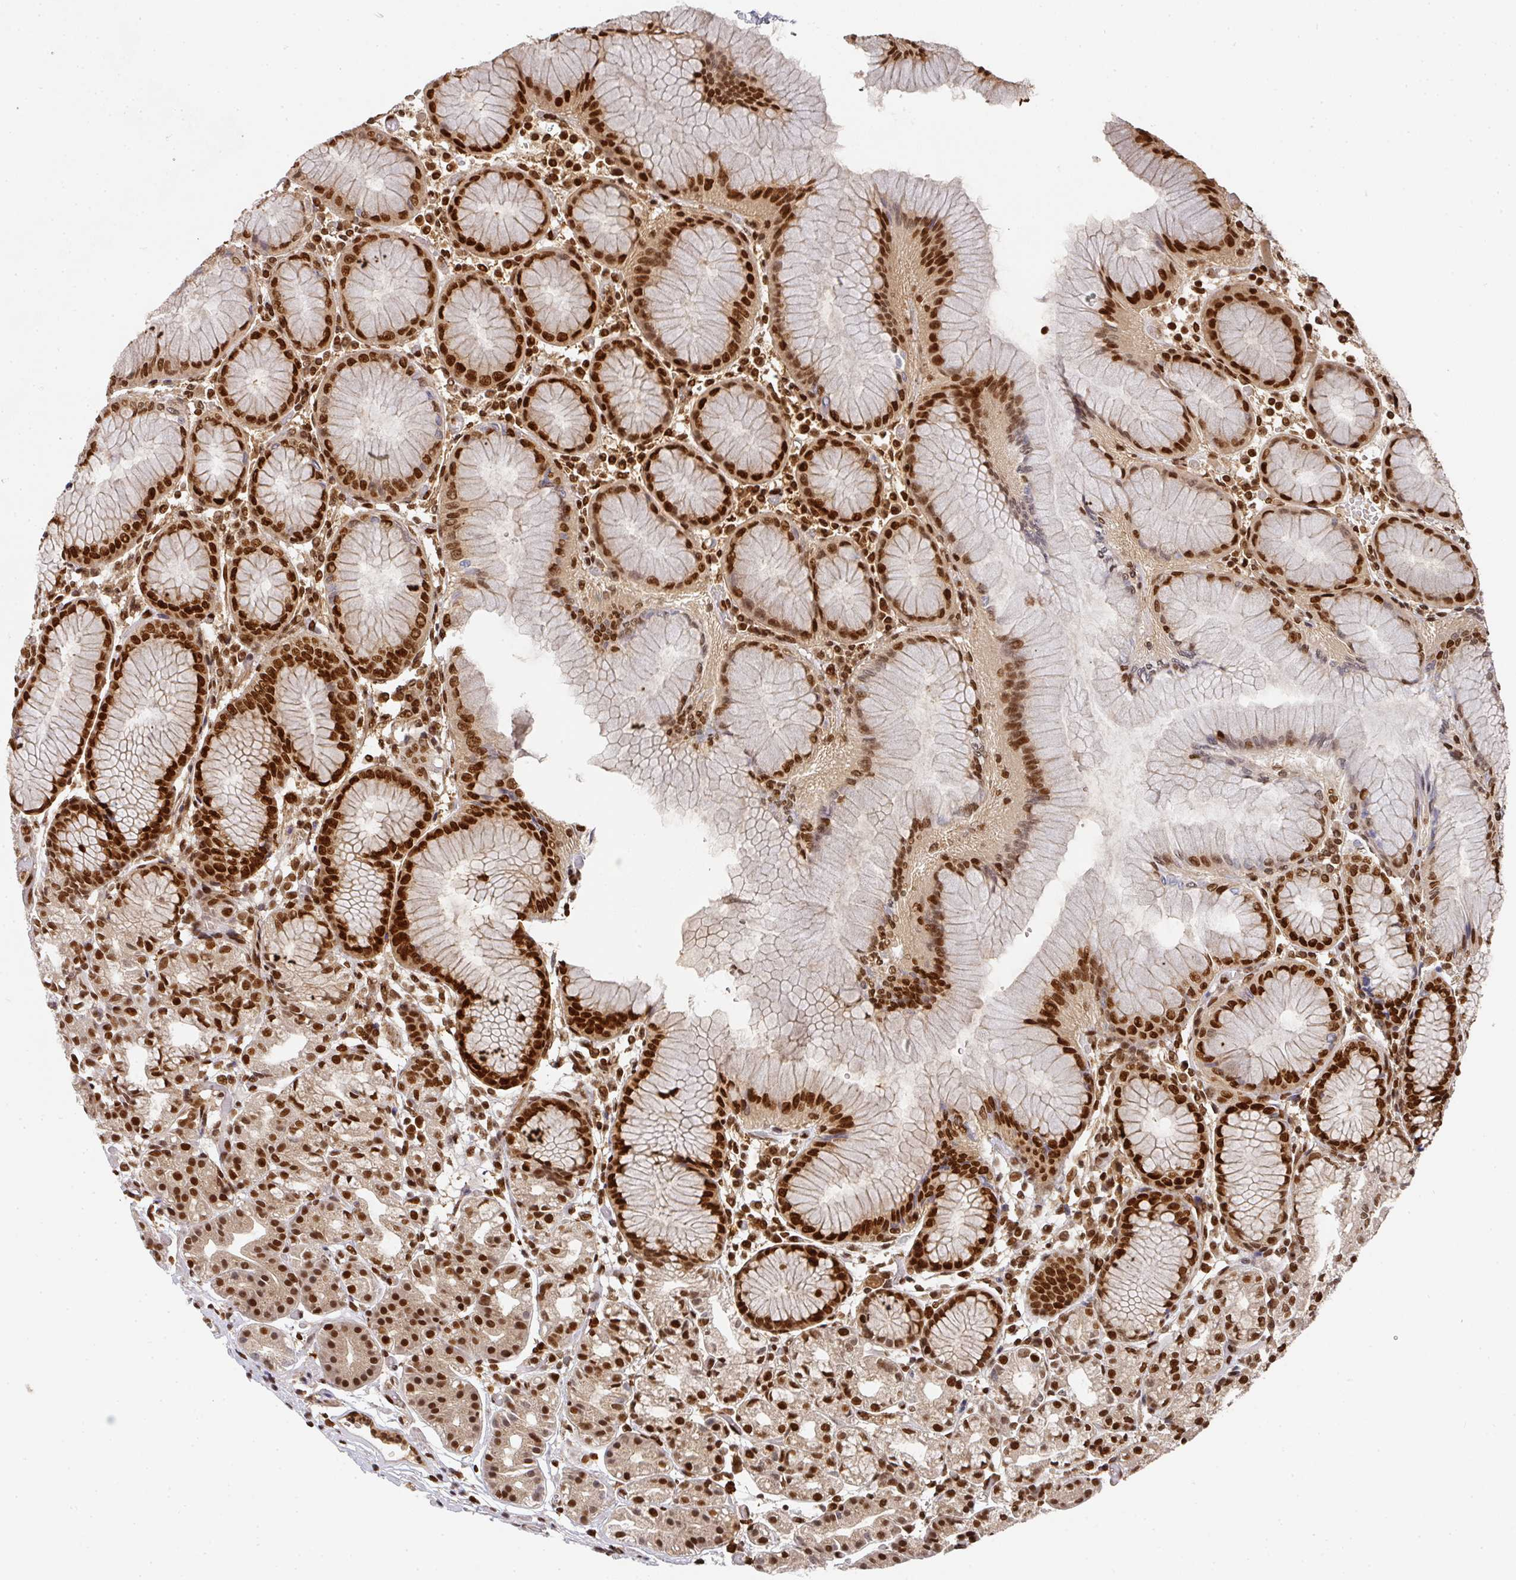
{"staining": {"intensity": "strong", "quantity": "25%-75%", "location": "nuclear"}, "tissue": "stomach", "cell_type": "Glandular cells", "image_type": "normal", "snomed": [{"axis": "morphology", "description": "Normal tissue, NOS"}, {"axis": "topography", "description": "Stomach"}], "caption": "A high-resolution micrograph shows immunohistochemistry (IHC) staining of normal stomach, which displays strong nuclear expression in approximately 25%-75% of glandular cells.", "gene": "DIDO1", "patient": {"sex": "female", "age": 57}}